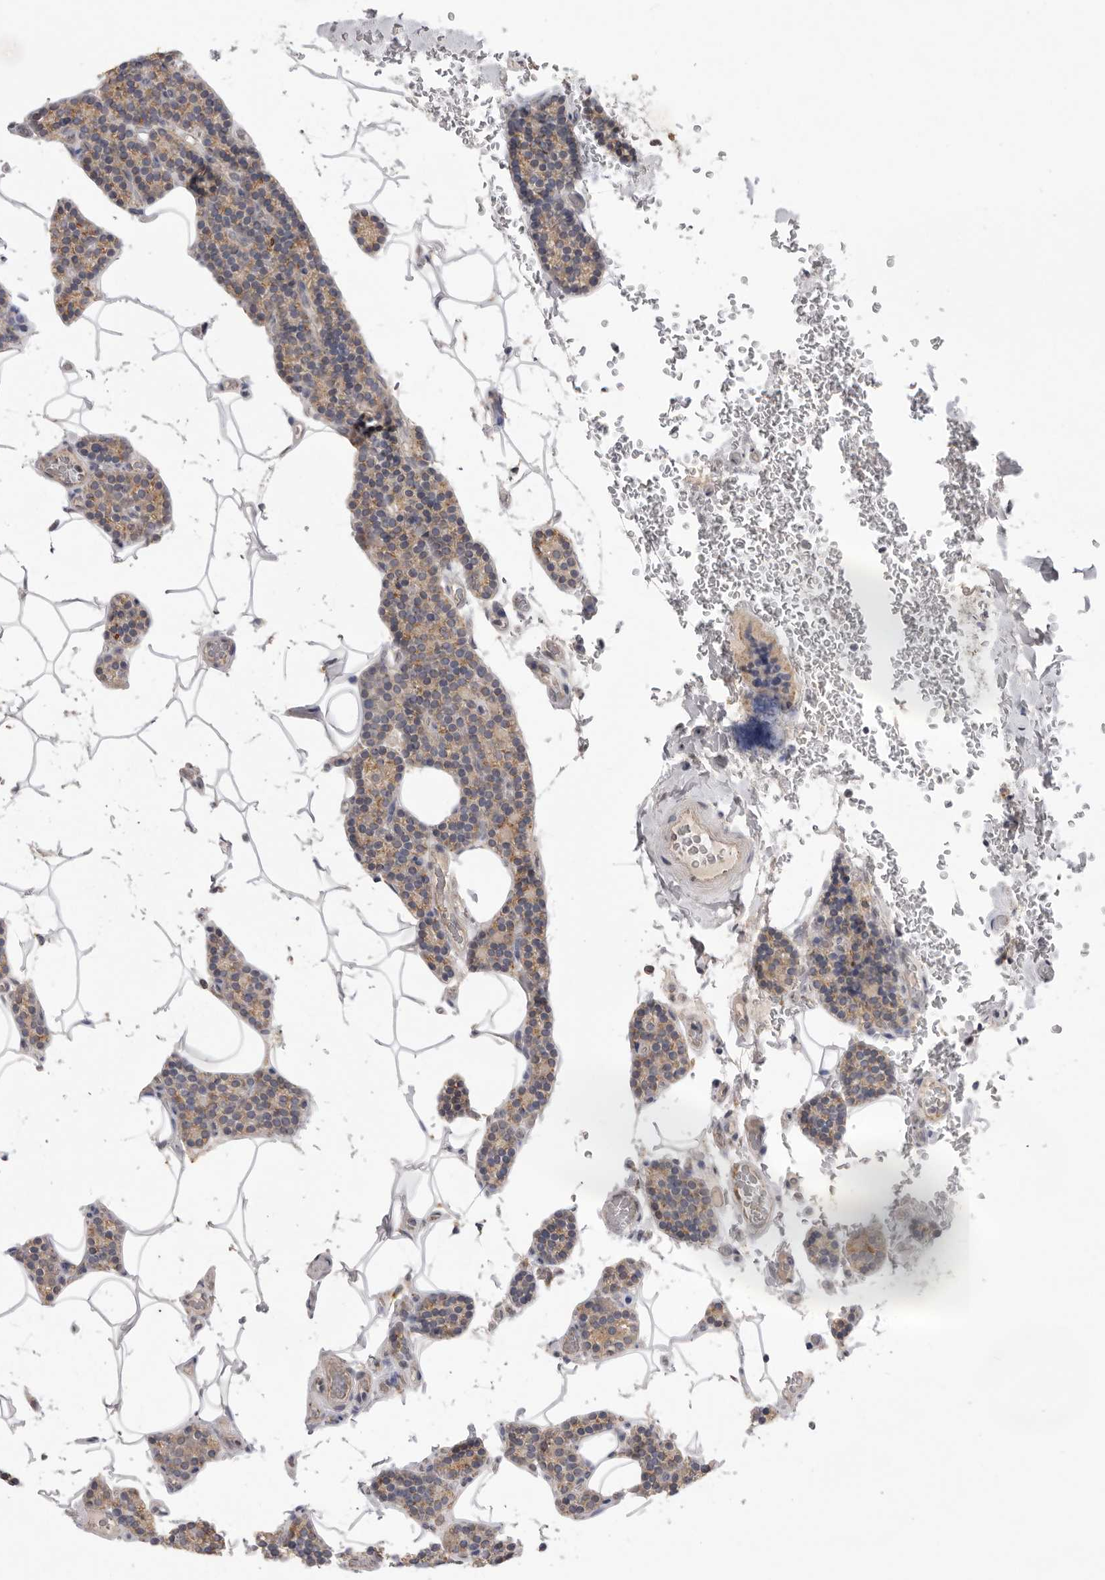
{"staining": {"intensity": "weak", "quantity": "25%-75%", "location": "cytoplasmic/membranous"}, "tissue": "parathyroid gland", "cell_type": "Glandular cells", "image_type": "normal", "snomed": [{"axis": "morphology", "description": "Normal tissue, NOS"}, {"axis": "topography", "description": "Parathyroid gland"}], "caption": "A high-resolution micrograph shows immunohistochemistry staining of unremarkable parathyroid gland, which shows weak cytoplasmic/membranous expression in approximately 25%-75% of glandular cells.", "gene": "TLR3", "patient": {"sex": "male", "age": 52}}